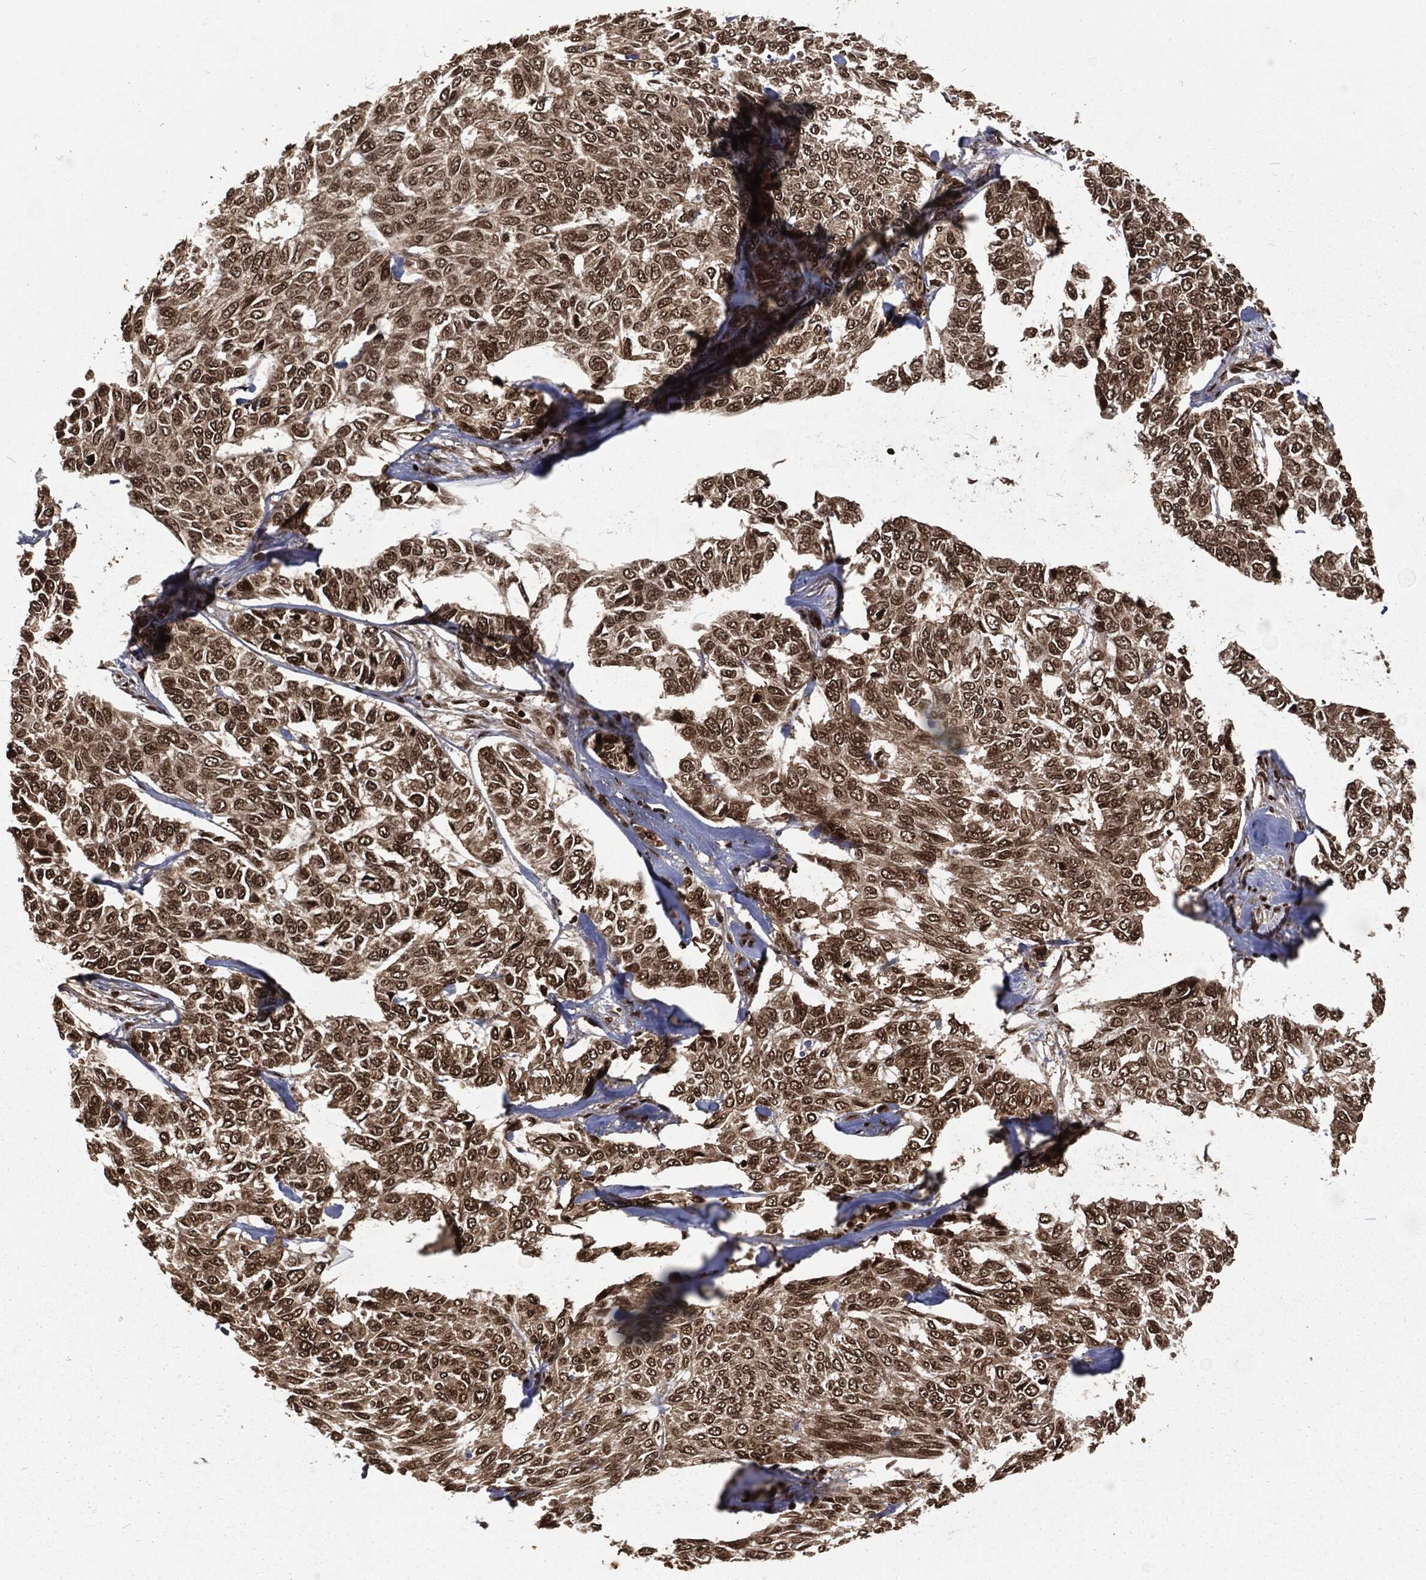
{"staining": {"intensity": "strong", "quantity": "<25%", "location": "cytoplasmic/membranous,nuclear"}, "tissue": "skin cancer", "cell_type": "Tumor cells", "image_type": "cancer", "snomed": [{"axis": "morphology", "description": "Basal cell carcinoma"}, {"axis": "topography", "description": "Skin"}], "caption": "Tumor cells exhibit strong cytoplasmic/membranous and nuclear staining in approximately <25% of cells in skin cancer. (DAB (3,3'-diaminobenzidine) = brown stain, brightfield microscopy at high magnification).", "gene": "NGRN", "patient": {"sex": "female", "age": 65}}